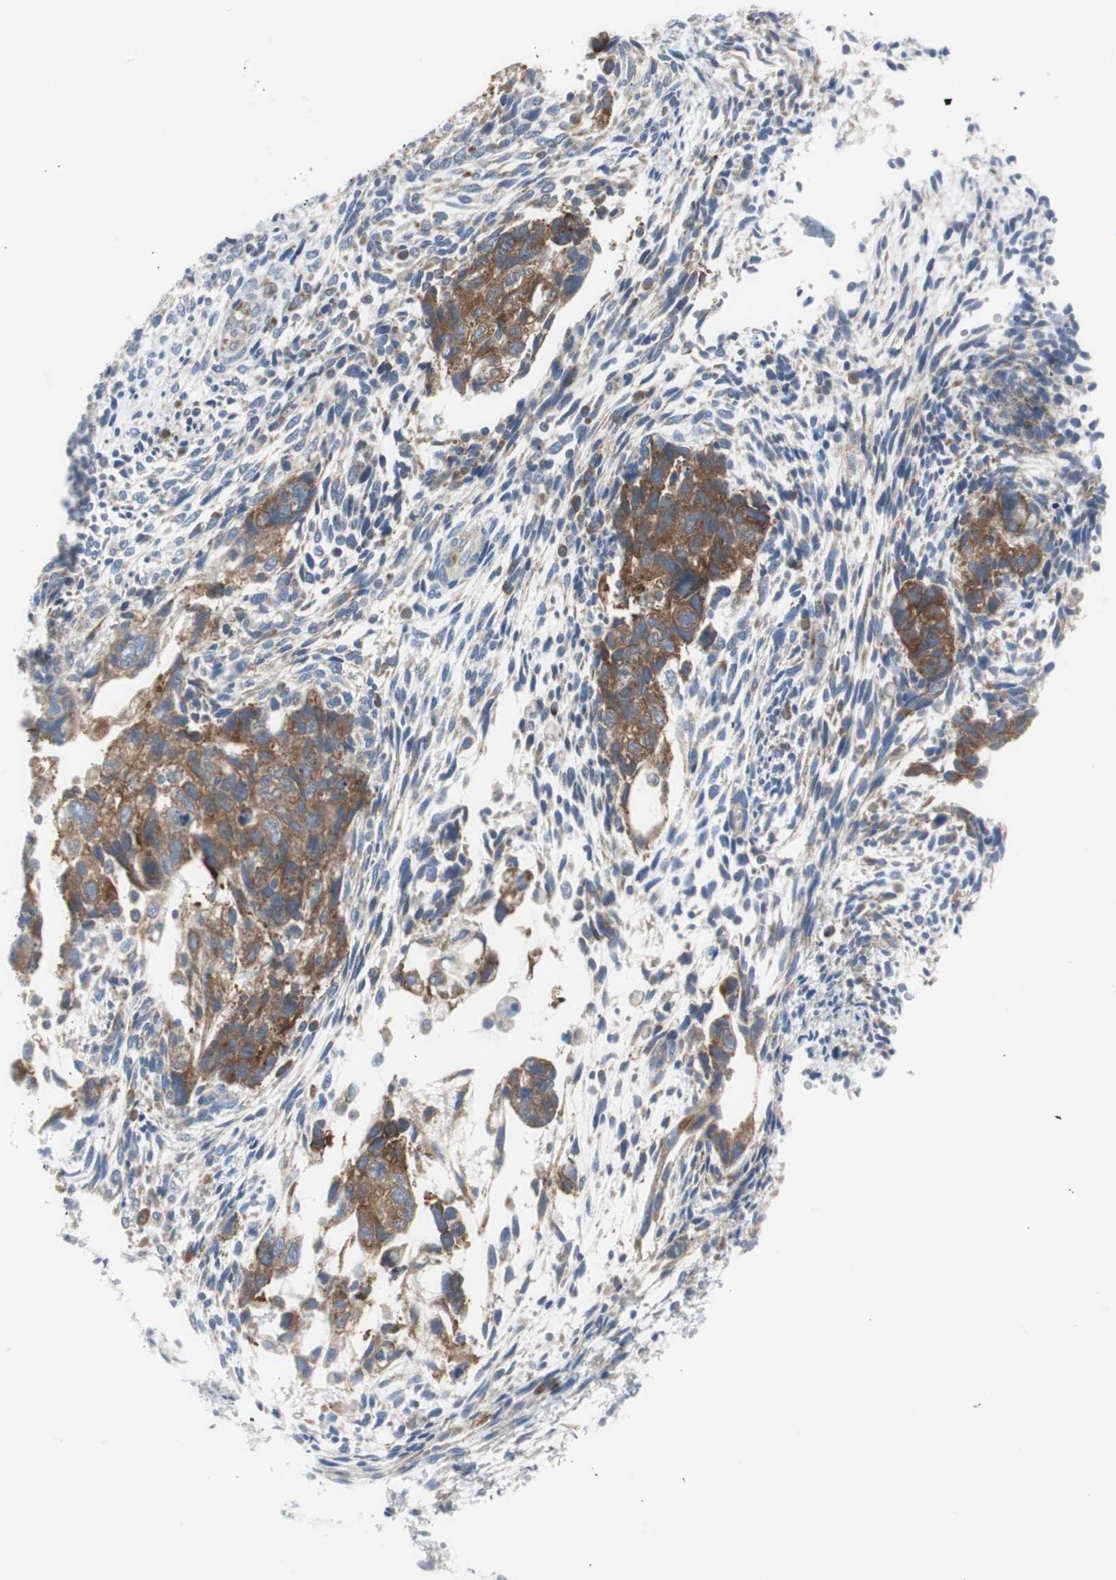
{"staining": {"intensity": "moderate", "quantity": ">75%", "location": "cytoplasmic/membranous"}, "tissue": "testis cancer", "cell_type": "Tumor cells", "image_type": "cancer", "snomed": [{"axis": "morphology", "description": "Normal tissue, NOS"}, {"axis": "morphology", "description": "Carcinoma, Embryonal, NOS"}, {"axis": "topography", "description": "Testis"}], "caption": "This histopathology image displays testis cancer stained with immunohistochemistry (IHC) to label a protein in brown. The cytoplasmic/membranous of tumor cells show moderate positivity for the protein. Nuclei are counter-stained blue.", "gene": "RPS12", "patient": {"sex": "male", "age": 36}}